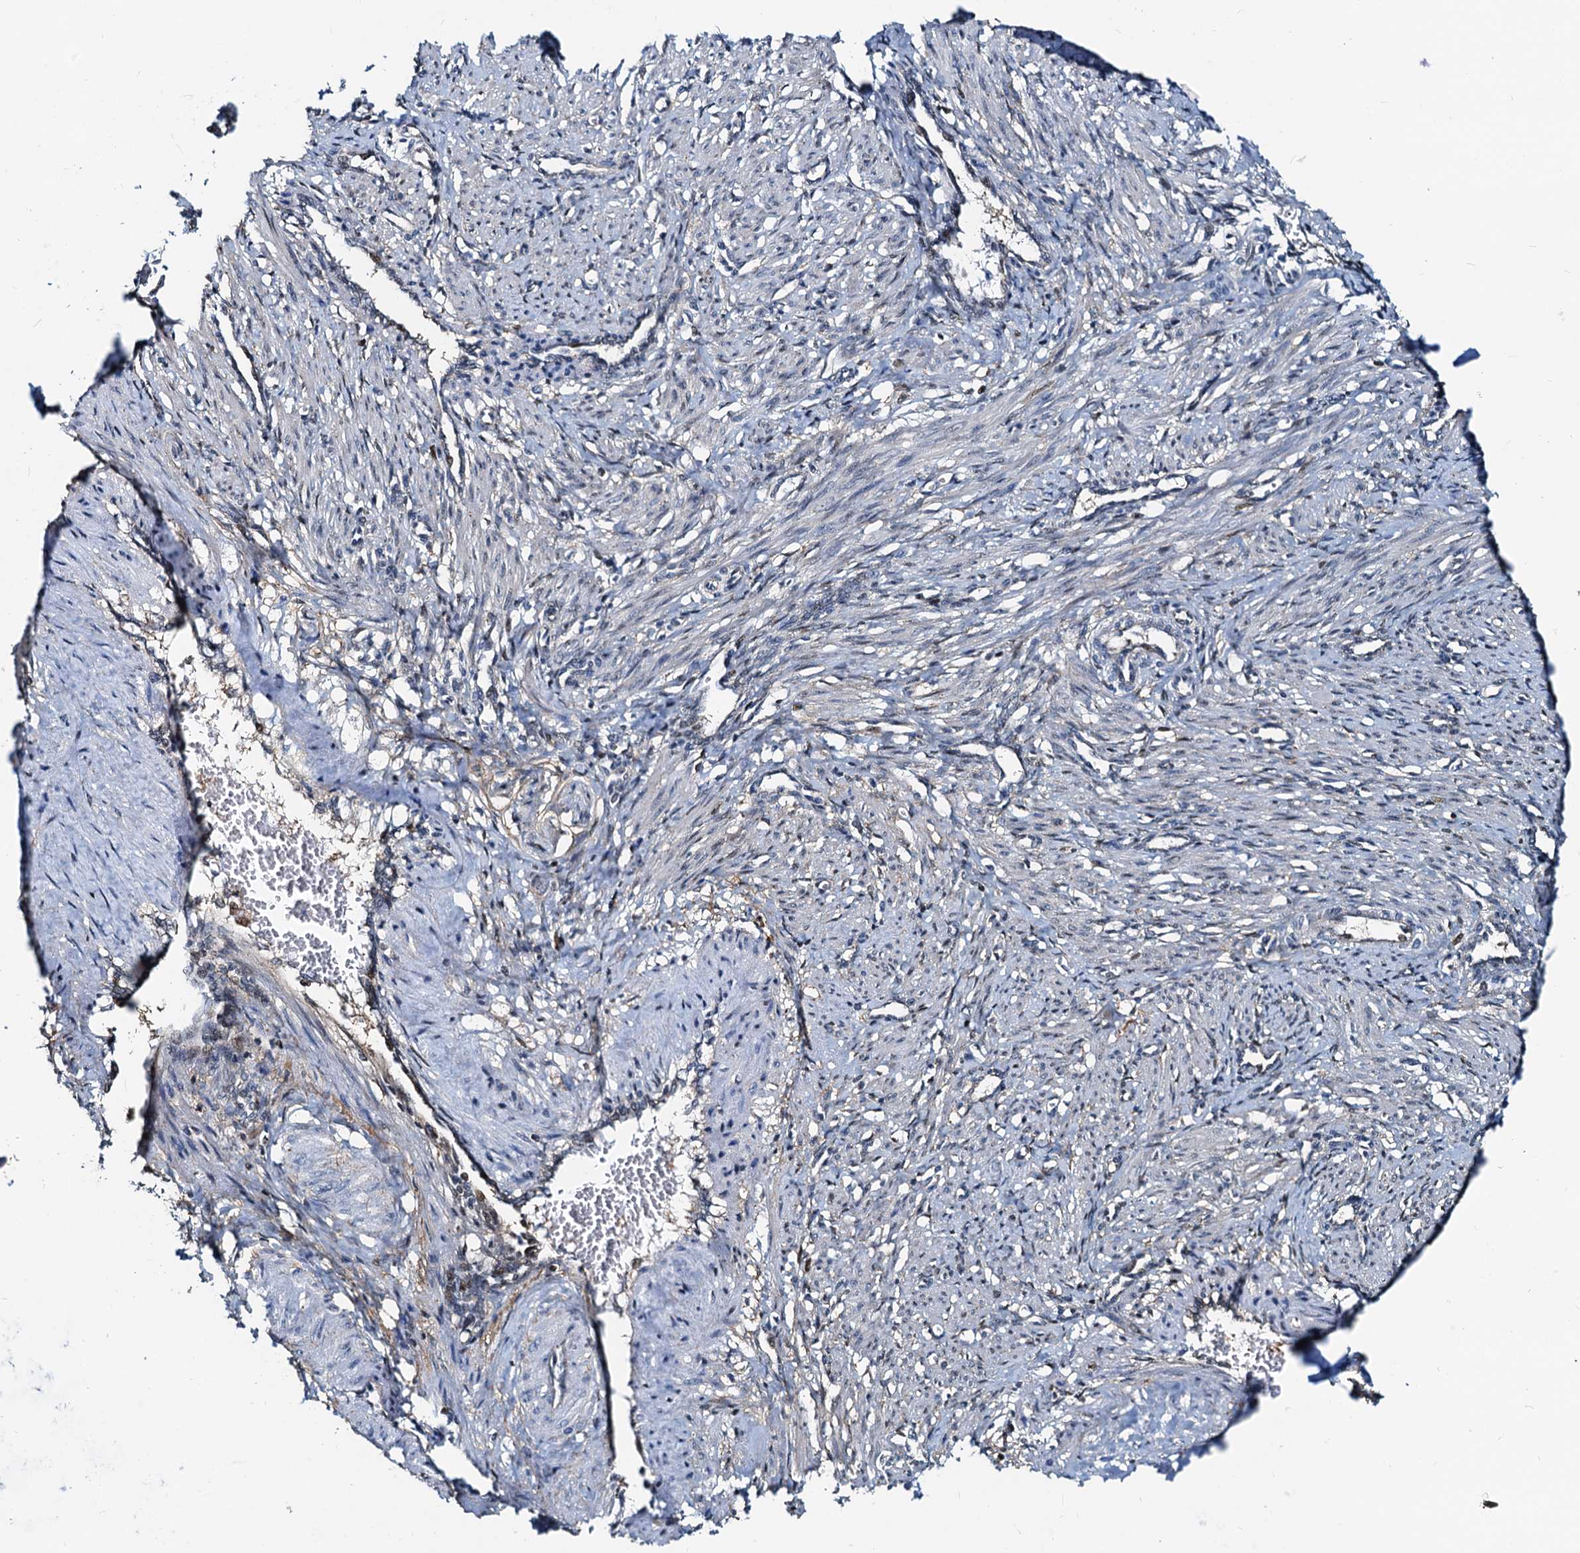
{"staining": {"intensity": "weak", "quantity": "<25%", "location": "nuclear"}, "tissue": "smooth muscle", "cell_type": "Smooth muscle cells", "image_type": "normal", "snomed": [{"axis": "morphology", "description": "Normal tissue, NOS"}, {"axis": "topography", "description": "Endometrium"}], "caption": "This is an immunohistochemistry (IHC) image of normal smooth muscle. There is no expression in smooth muscle cells.", "gene": "PTGES3", "patient": {"sex": "female", "age": 33}}